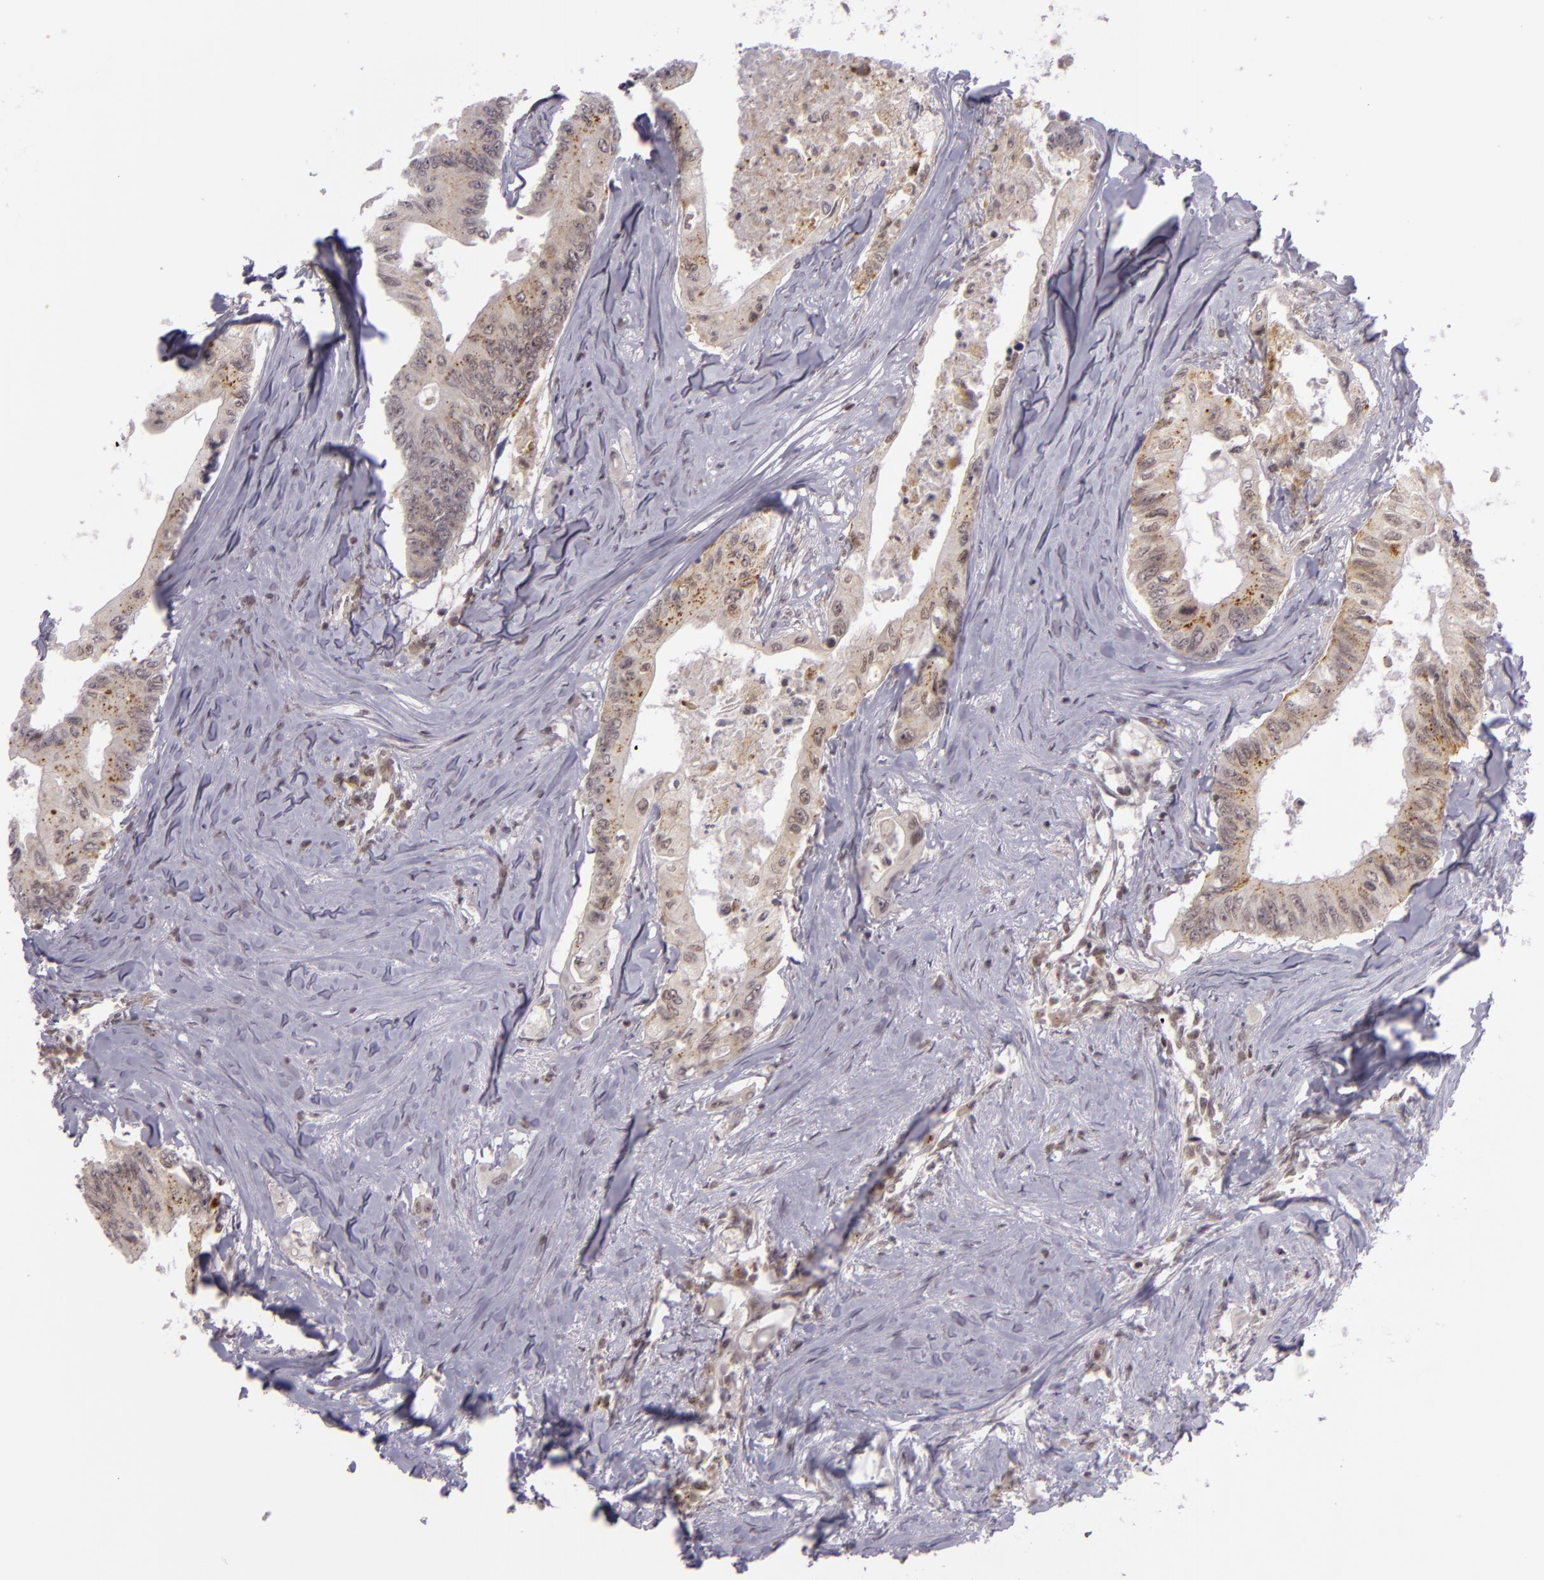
{"staining": {"intensity": "moderate", "quantity": ">75%", "location": "cytoplasmic/membranous,nuclear"}, "tissue": "colorectal cancer", "cell_type": "Tumor cells", "image_type": "cancer", "snomed": [{"axis": "morphology", "description": "Adenocarcinoma, NOS"}, {"axis": "topography", "description": "Colon"}], "caption": "Moderate cytoplasmic/membranous and nuclear staining is identified in approximately >75% of tumor cells in colorectal adenocarcinoma.", "gene": "ZFX", "patient": {"sex": "male", "age": 65}}